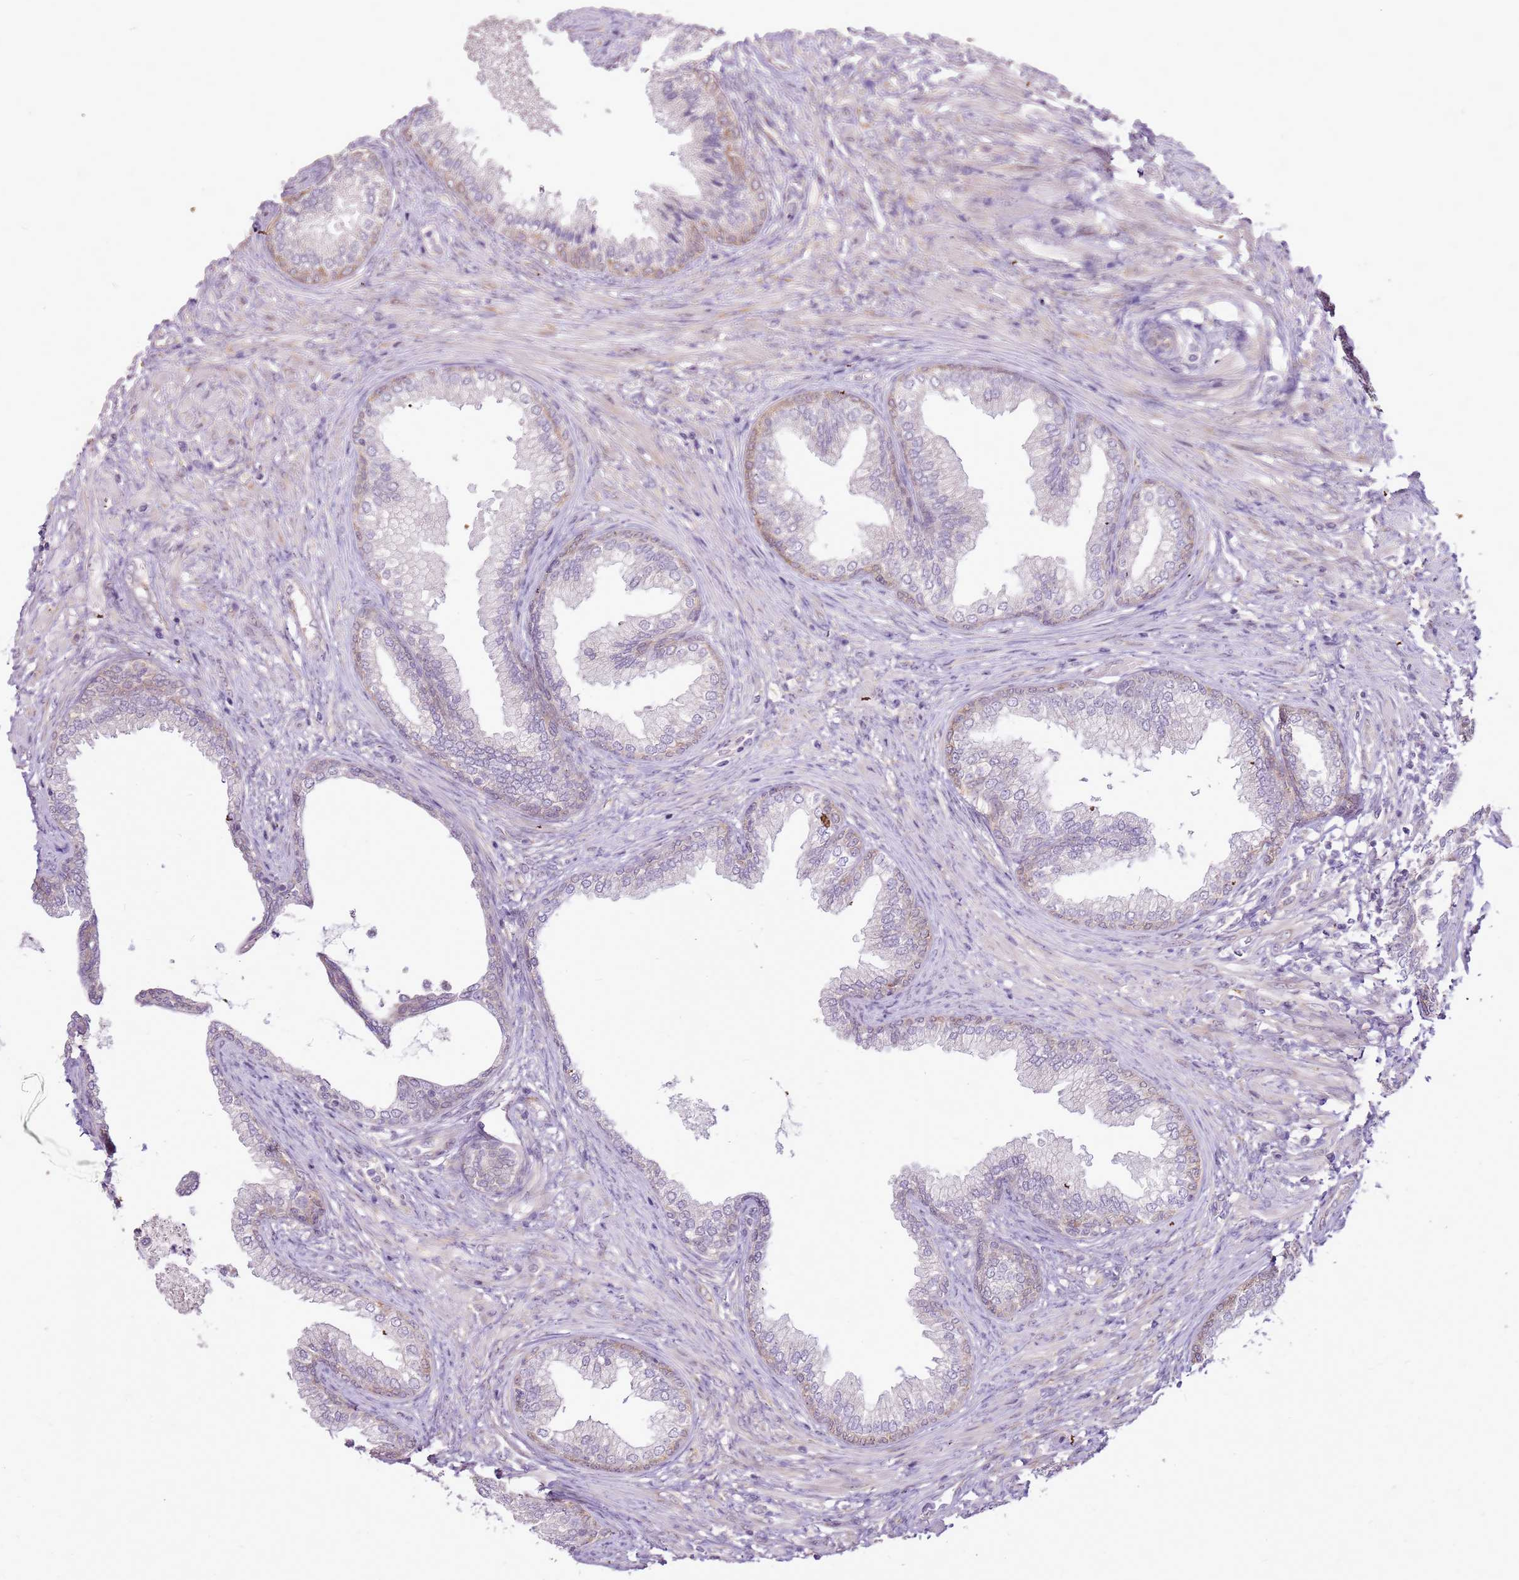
{"staining": {"intensity": "moderate", "quantity": "<25%", "location": "cytoplasmic/membranous"}, "tissue": "prostate", "cell_type": "Glandular cells", "image_type": "normal", "snomed": [{"axis": "morphology", "description": "Normal tissue, NOS"}, {"axis": "topography", "description": "Prostate"}], "caption": "IHC histopathology image of normal prostate: human prostate stained using immunohistochemistry exhibits low levels of moderate protein expression localized specifically in the cytoplasmic/membranous of glandular cells, appearing as a cytoplasmic/membranous brown color.", "gene": "UGGT2", "patient": {"sex": "male", "age": 76}}